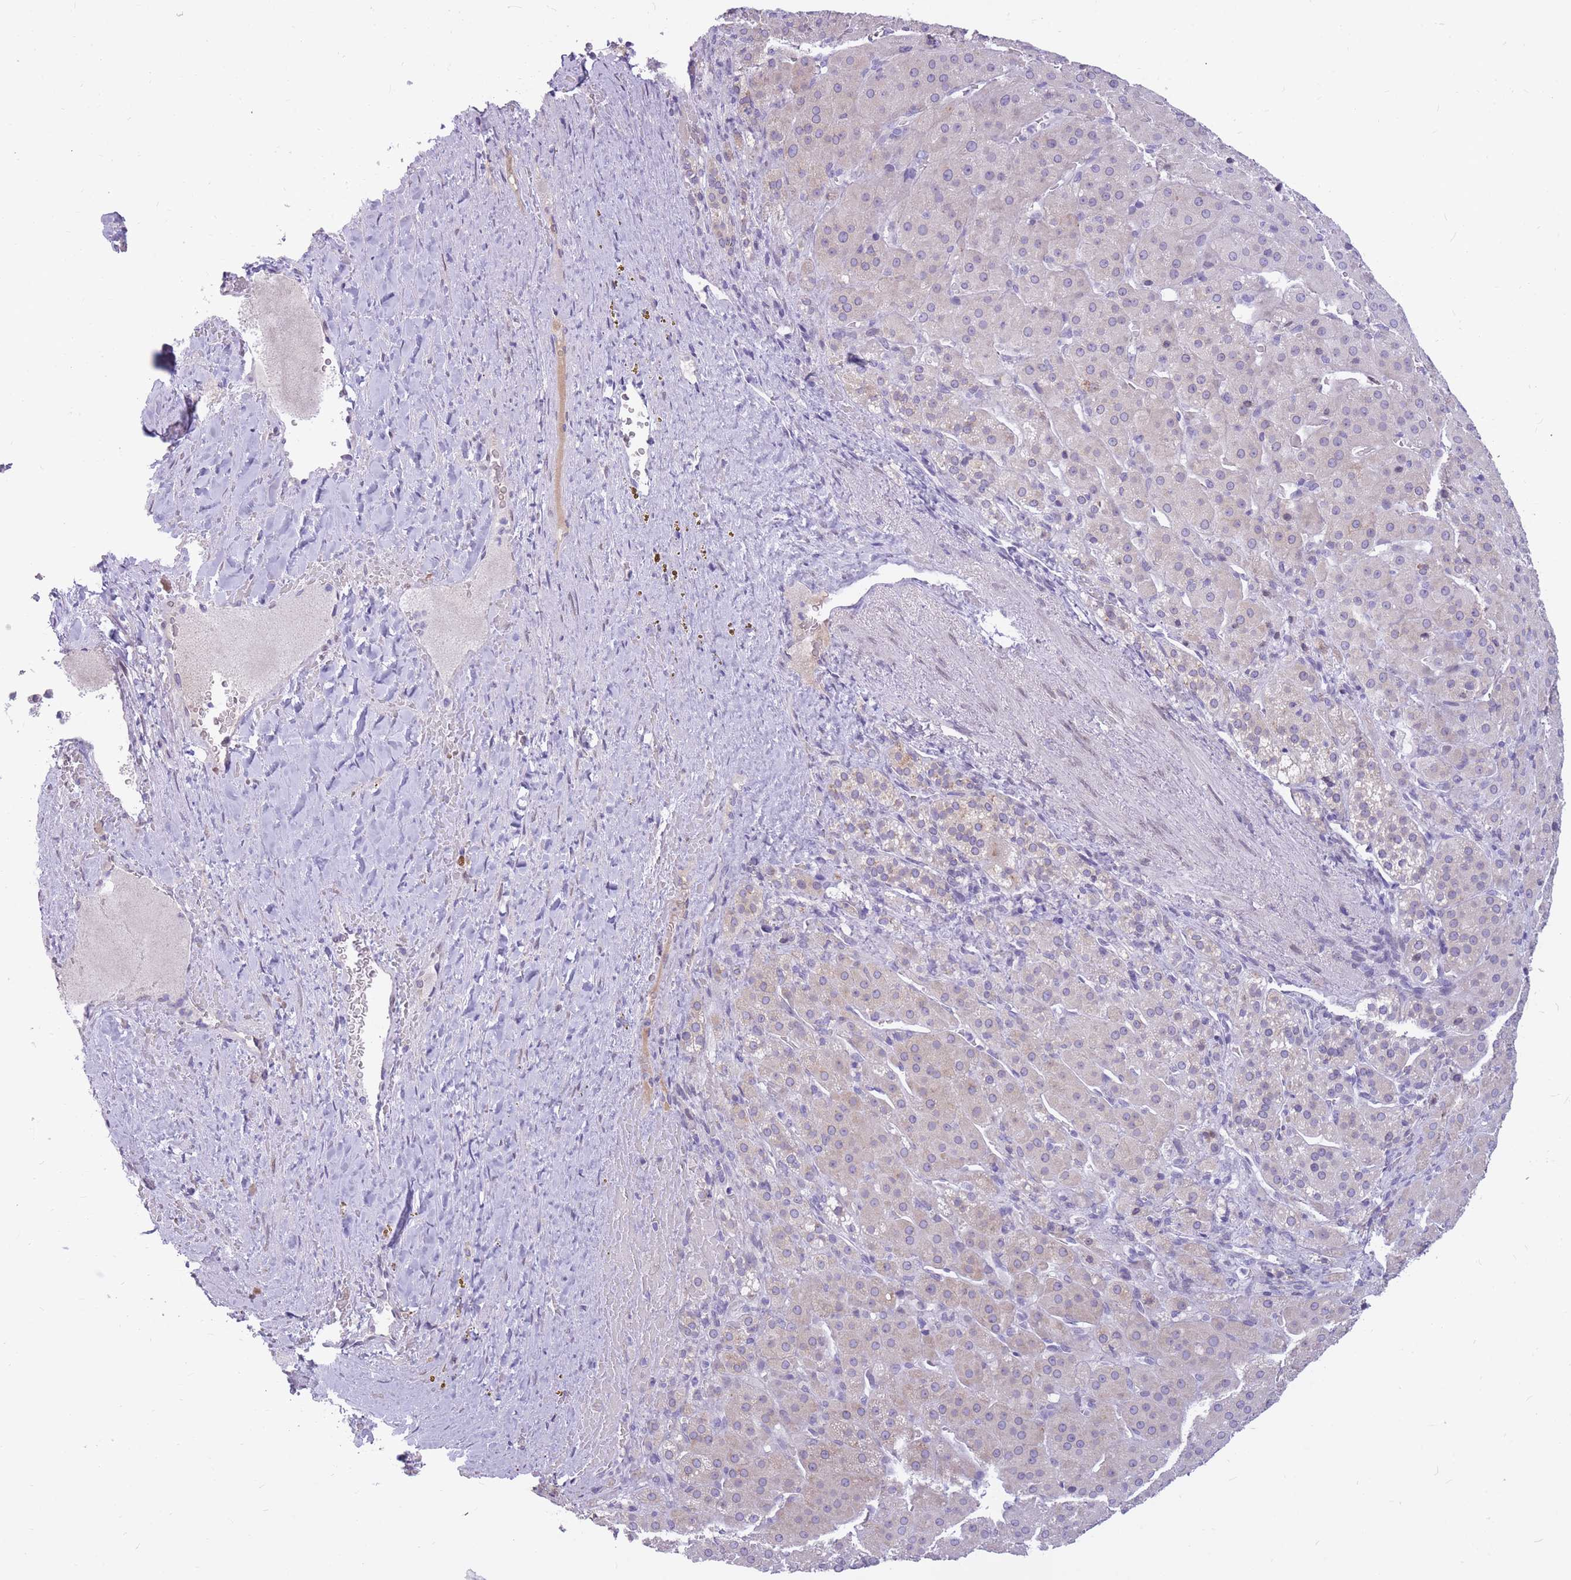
{"staining": {"intensity": "negative", "quantity": "none", "location": "none"}, "tissue": "adrenal gland", "cell_type": "Glandular cells", "image_type": "normal", "snomed": [{"axis": "morphology", "description": "Normal tissue, NOS"}, {"axis": "topography", "description": "Adrenal gland"}], "caption": "Glandular cells are negative for brown protein staining in normal adrenal gland.", "gene": "HOOK2", "patient": {"sex": "female", "age": 41}}